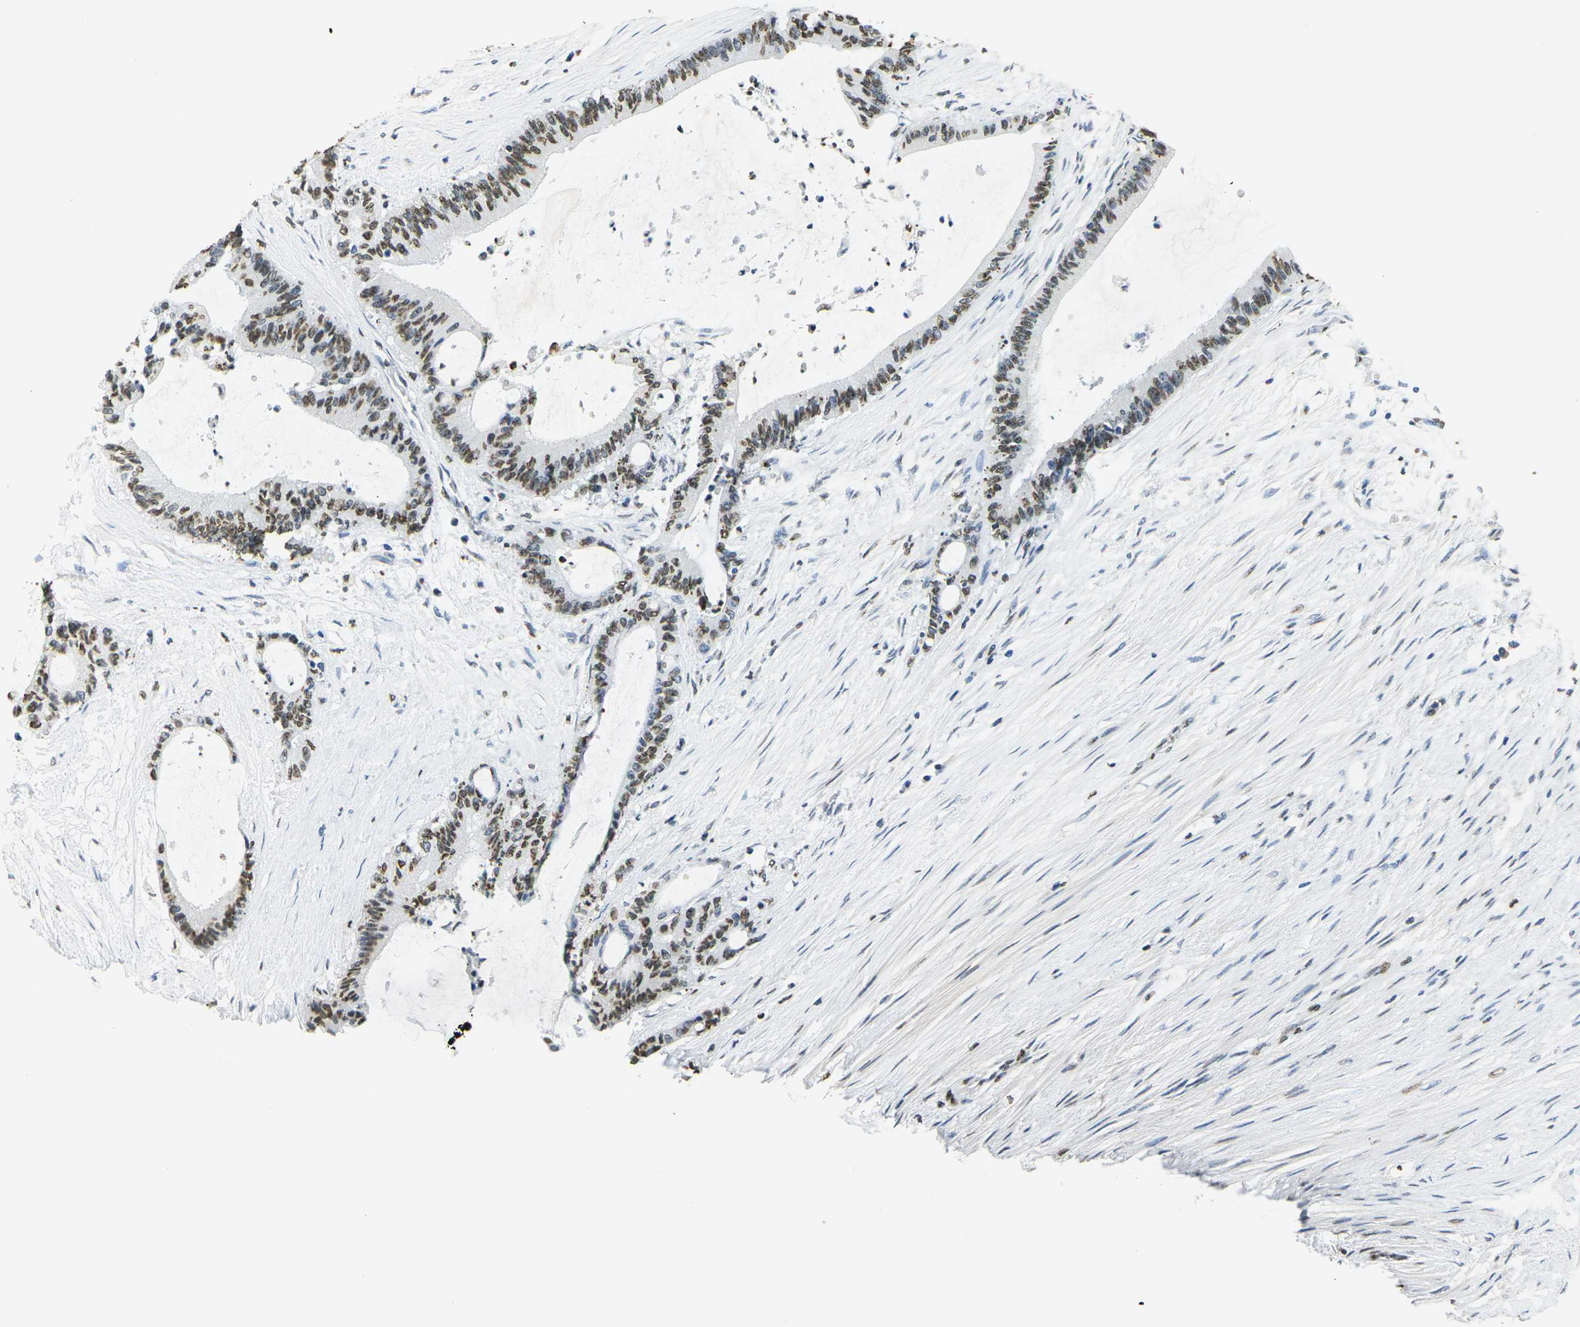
{"staining": {"intensity": "moderate", "quantity": "25%-75%", "location": "nuclear"}, "tissue": "liver cancer", "cell_type": "Tumor cells", "image_type": "cancer", "snomed": [{"axis": "morphology", "description": "Cholangiocarcinoma"}, {"axis": "topography", "description": "Liver"}], "caption": "Immunohistochemistry (DAB (3,3'-diaminobenzidine)) staining of human cholangiocarcinoma (liver) demonstrates moderate nuclear protein positivity in about 25%-75% of tumor cells.", "gene": "DRAXIN", "patient": {"sex": "female", "age": 73}}